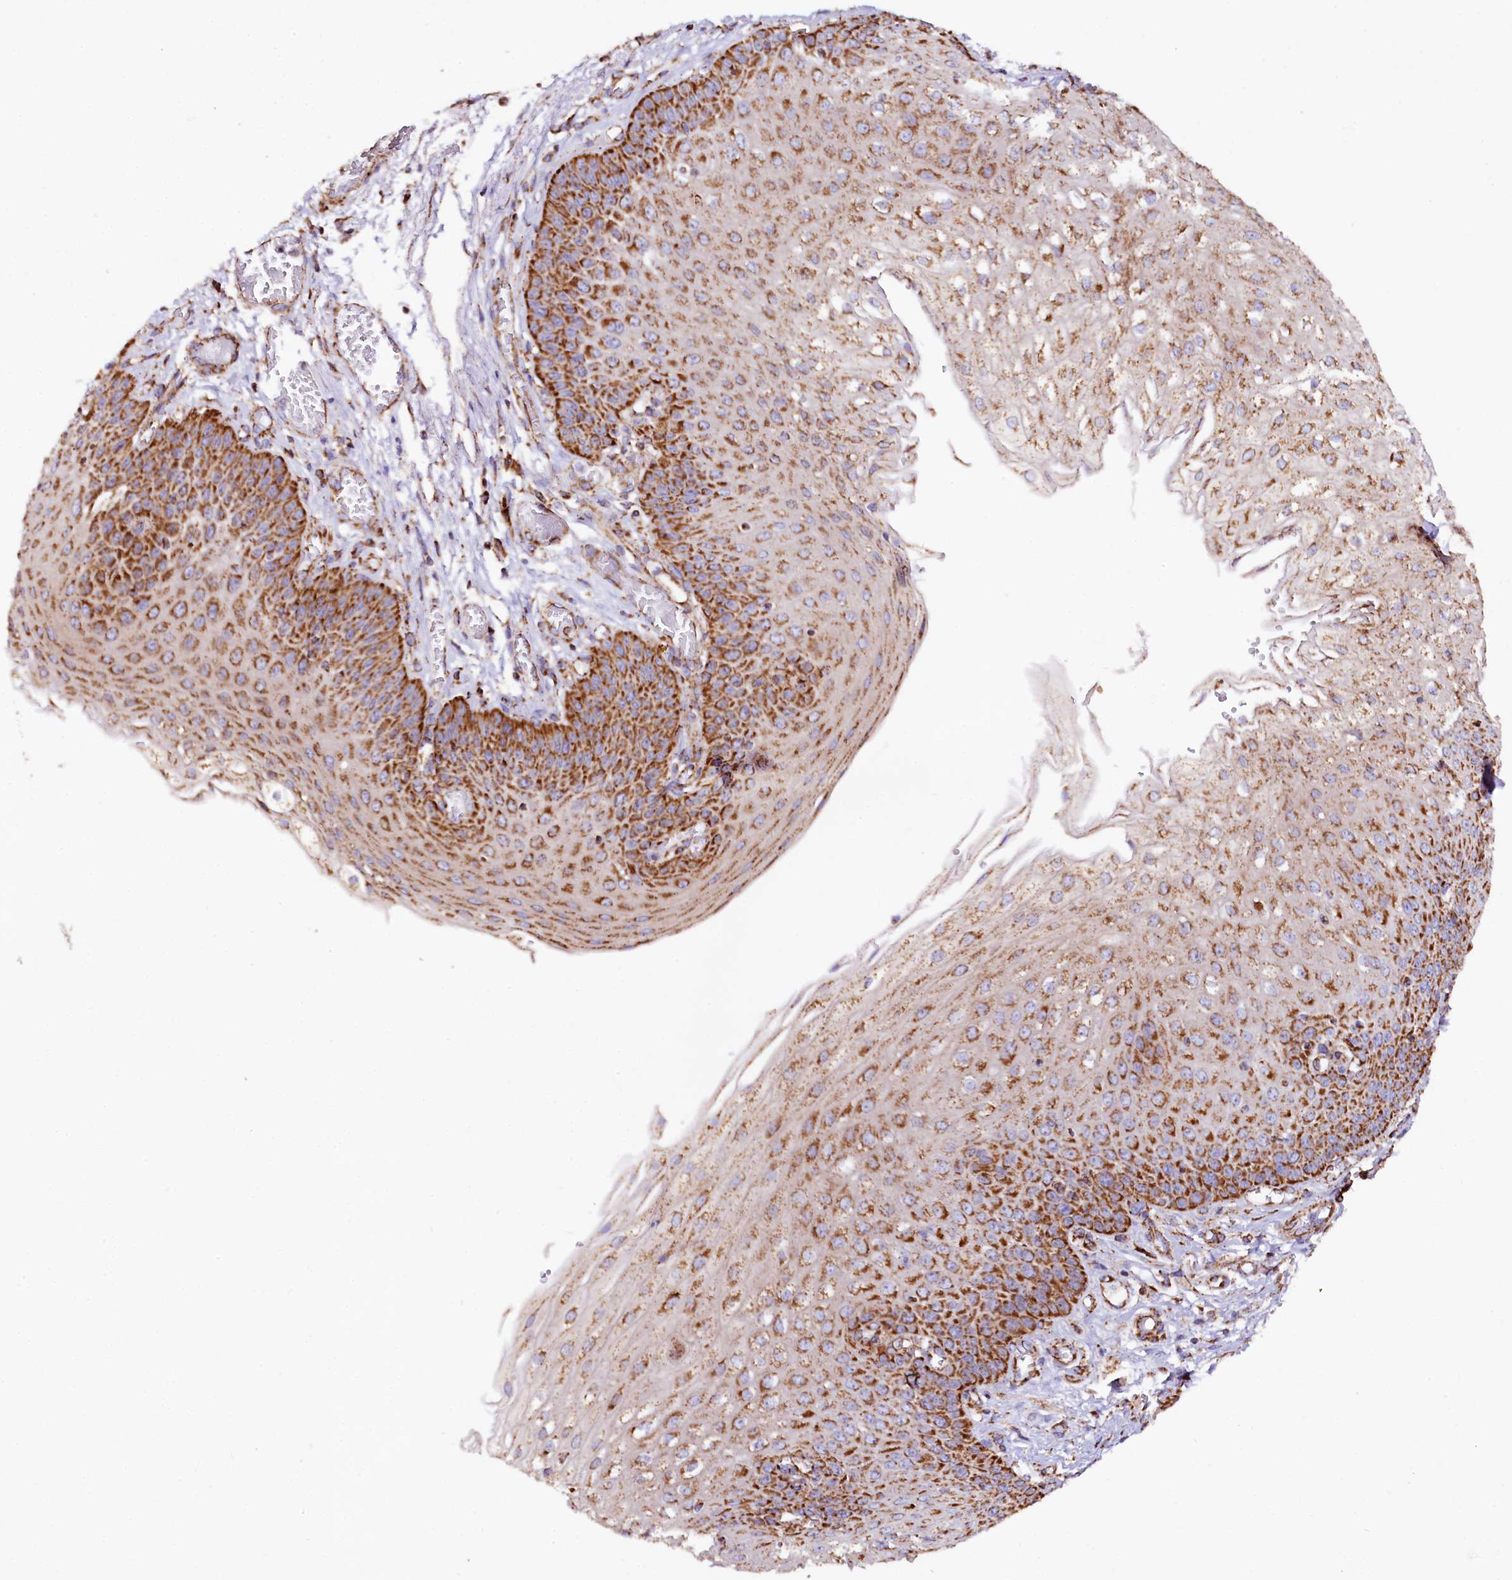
{"staining": {"intensity": "strong", "quantity": ">75%", "location": "cytoplasmic/membranous"}, "tissue": "esophagus", "cell_type": "Squamous epithelial cells", "image_type": "normal", "snomed": [{"axis": "morphology", "description": "Normal tissue, NOS"}, {"axis": "topography", "description": "Esophagus"}], "caption": "This histopathology image demonstrates immunohistochemistry staining of normal esophagus, with high strong cytoplasmic/membranous expression in about >75% of squamous epithelial cells.", "gene": "APLP2", "patient": {"sex": "male", "age": 81}}